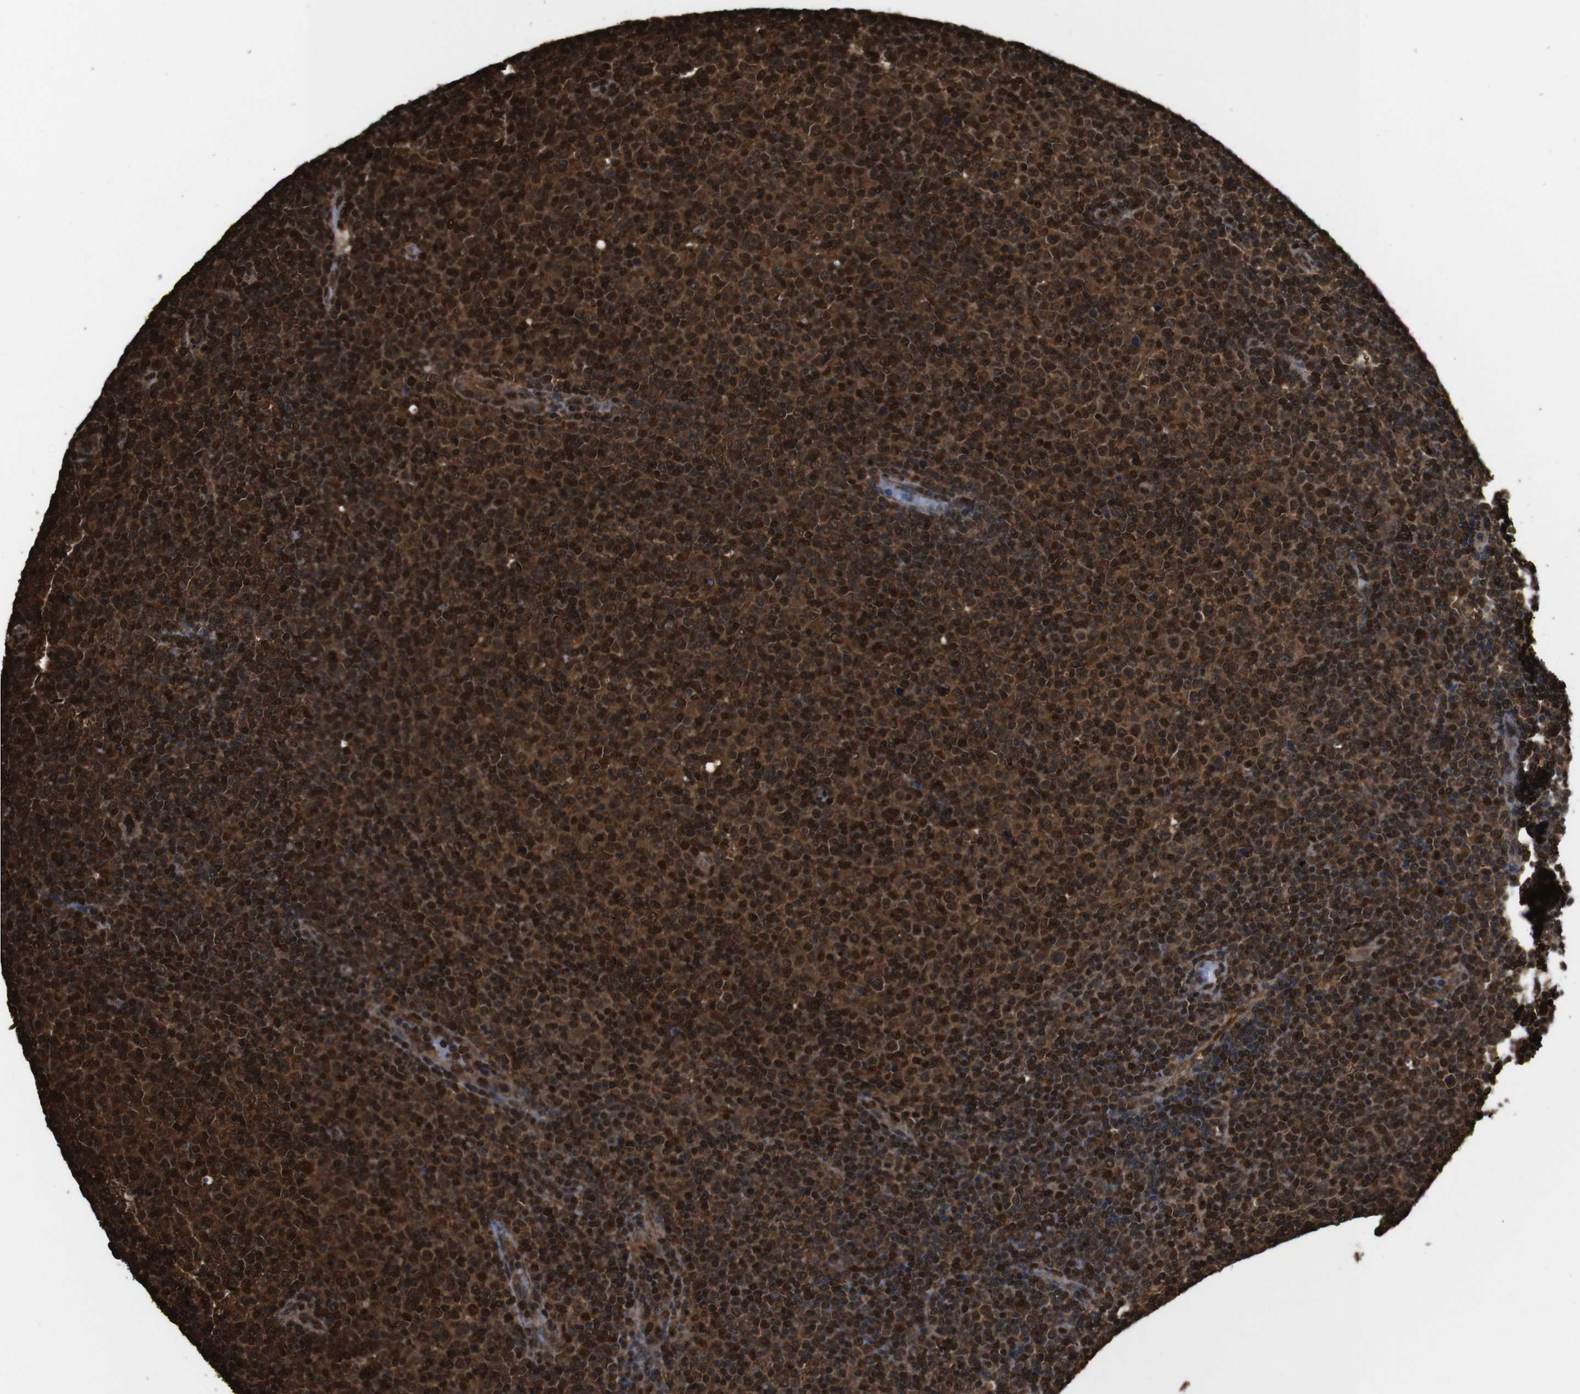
{"staining": {"intensity": "strong", "quantity": ">75%", "location": "cytoplasmic/membranous,nuclear"}, "tissue": "lymphoma", "cell_type": "Tumor cells", "image_type": "cancer", "snomed": [{"axis": "morphology", "description": "Malignant lymphoma, non-Hodgkin's type, Low grade"}, {"axis": "topography", "description": "Lymph node"}], "caption": "This image demonstrates lymphoma stained with immunohistochemistry to label a protein in brown. The cytoplasmic/membranous and nuclear of tumor cells show strong positivity for the protein. Nuclei are counter-stained blue.", "gene": "VCP", "patient": {"sex": "male", "age": 70}}